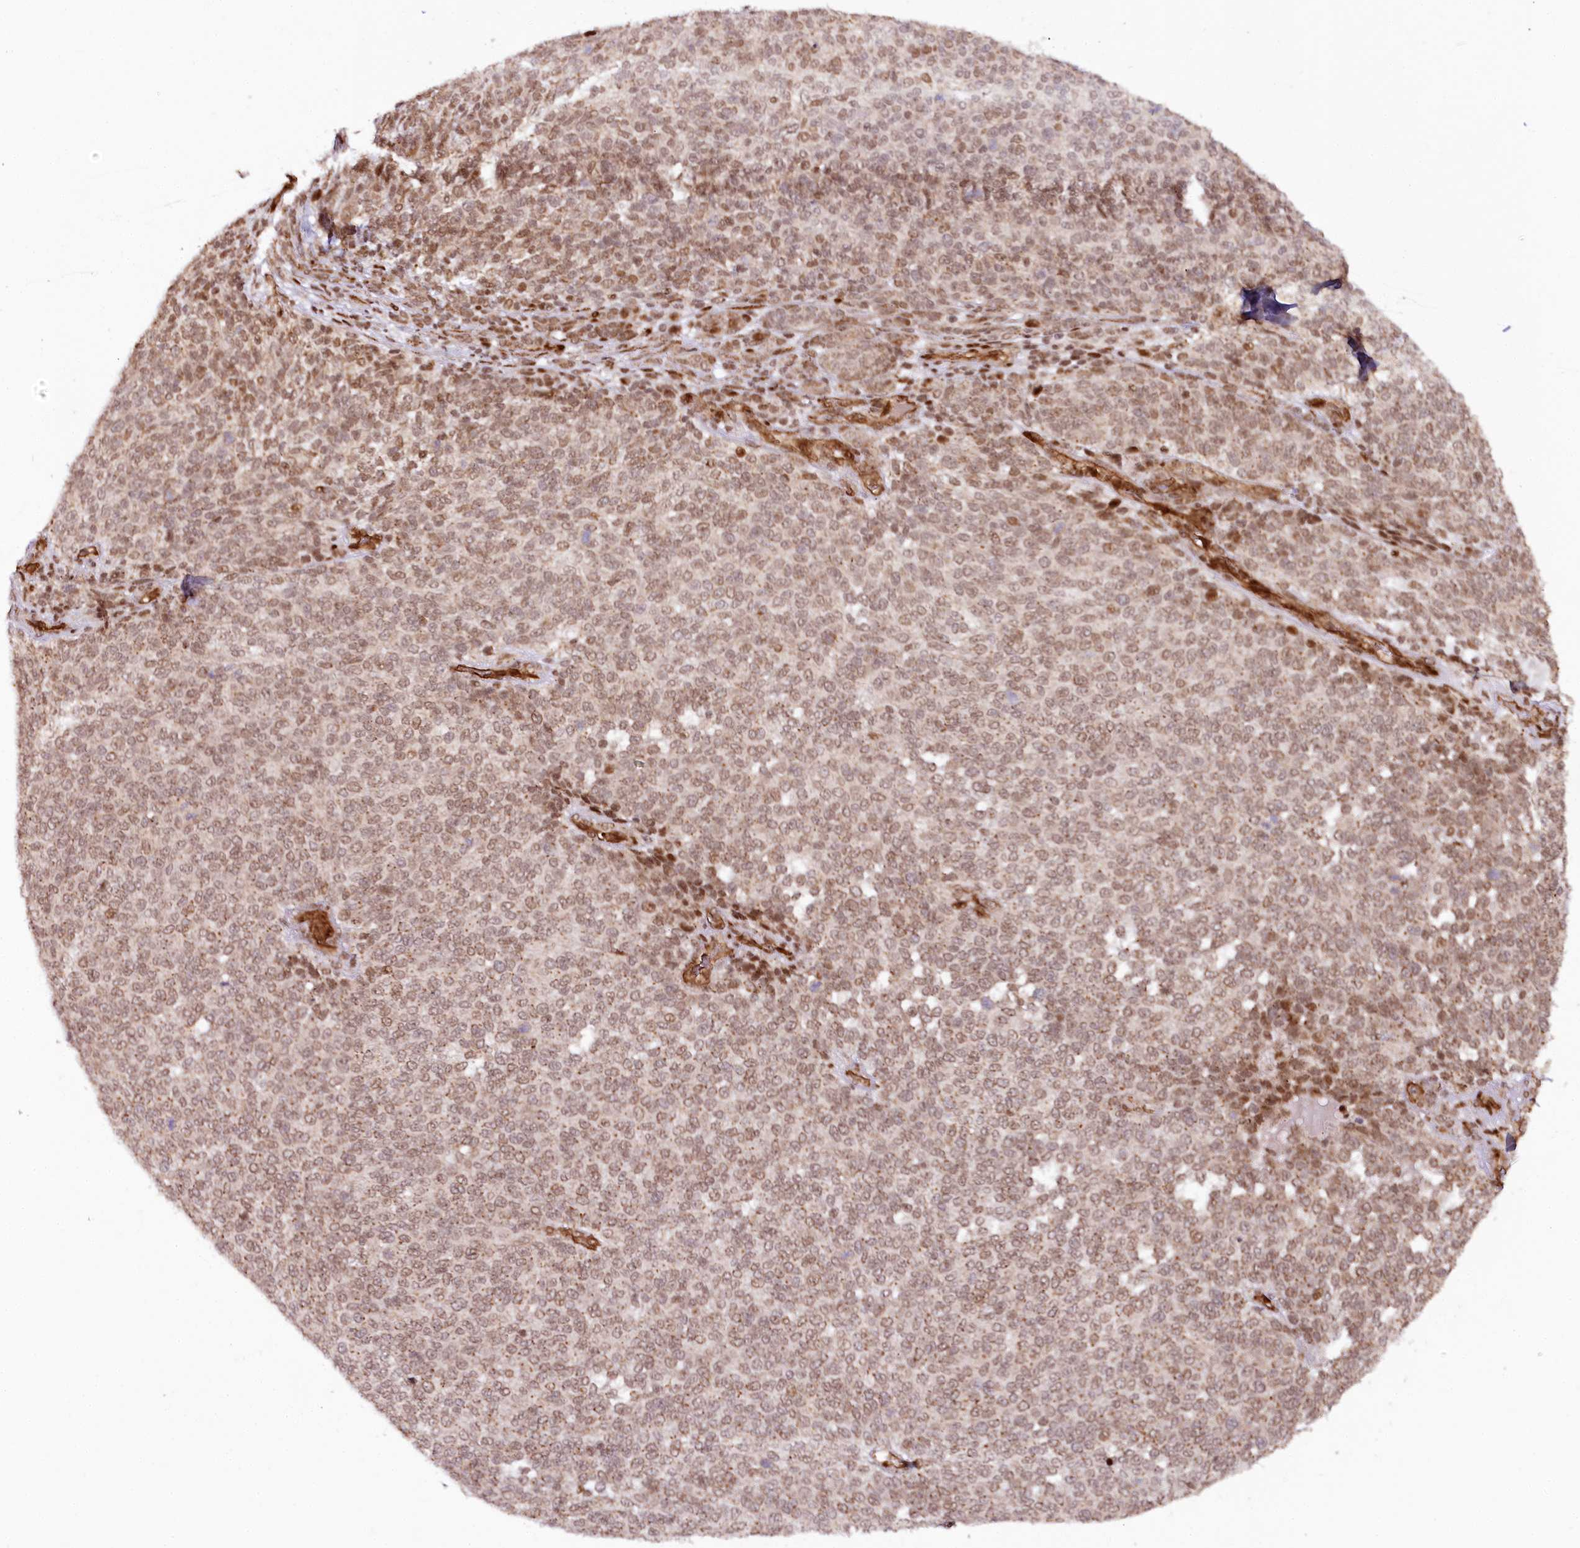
{"staining": {"intensity": "moderate", "quantity": ">75%", "location": "nuclear"}, "tissue": "melanoma", "cell_type": "Tumor cells", "image_type": "cancer", "snomed": [{"axis": "morphology", "description": "Malignant melanoma, NOS"}, {"axis": "topography", "description": "Skin"}], "caption": "IHC micrograph of human melanoma stained for a protein (brown), which reveals medium levels of moderate nuclear expression in approximately >75% of tumor cells.", "gene": "COPG1", "patient": {"sex": "male", "age": 49}}